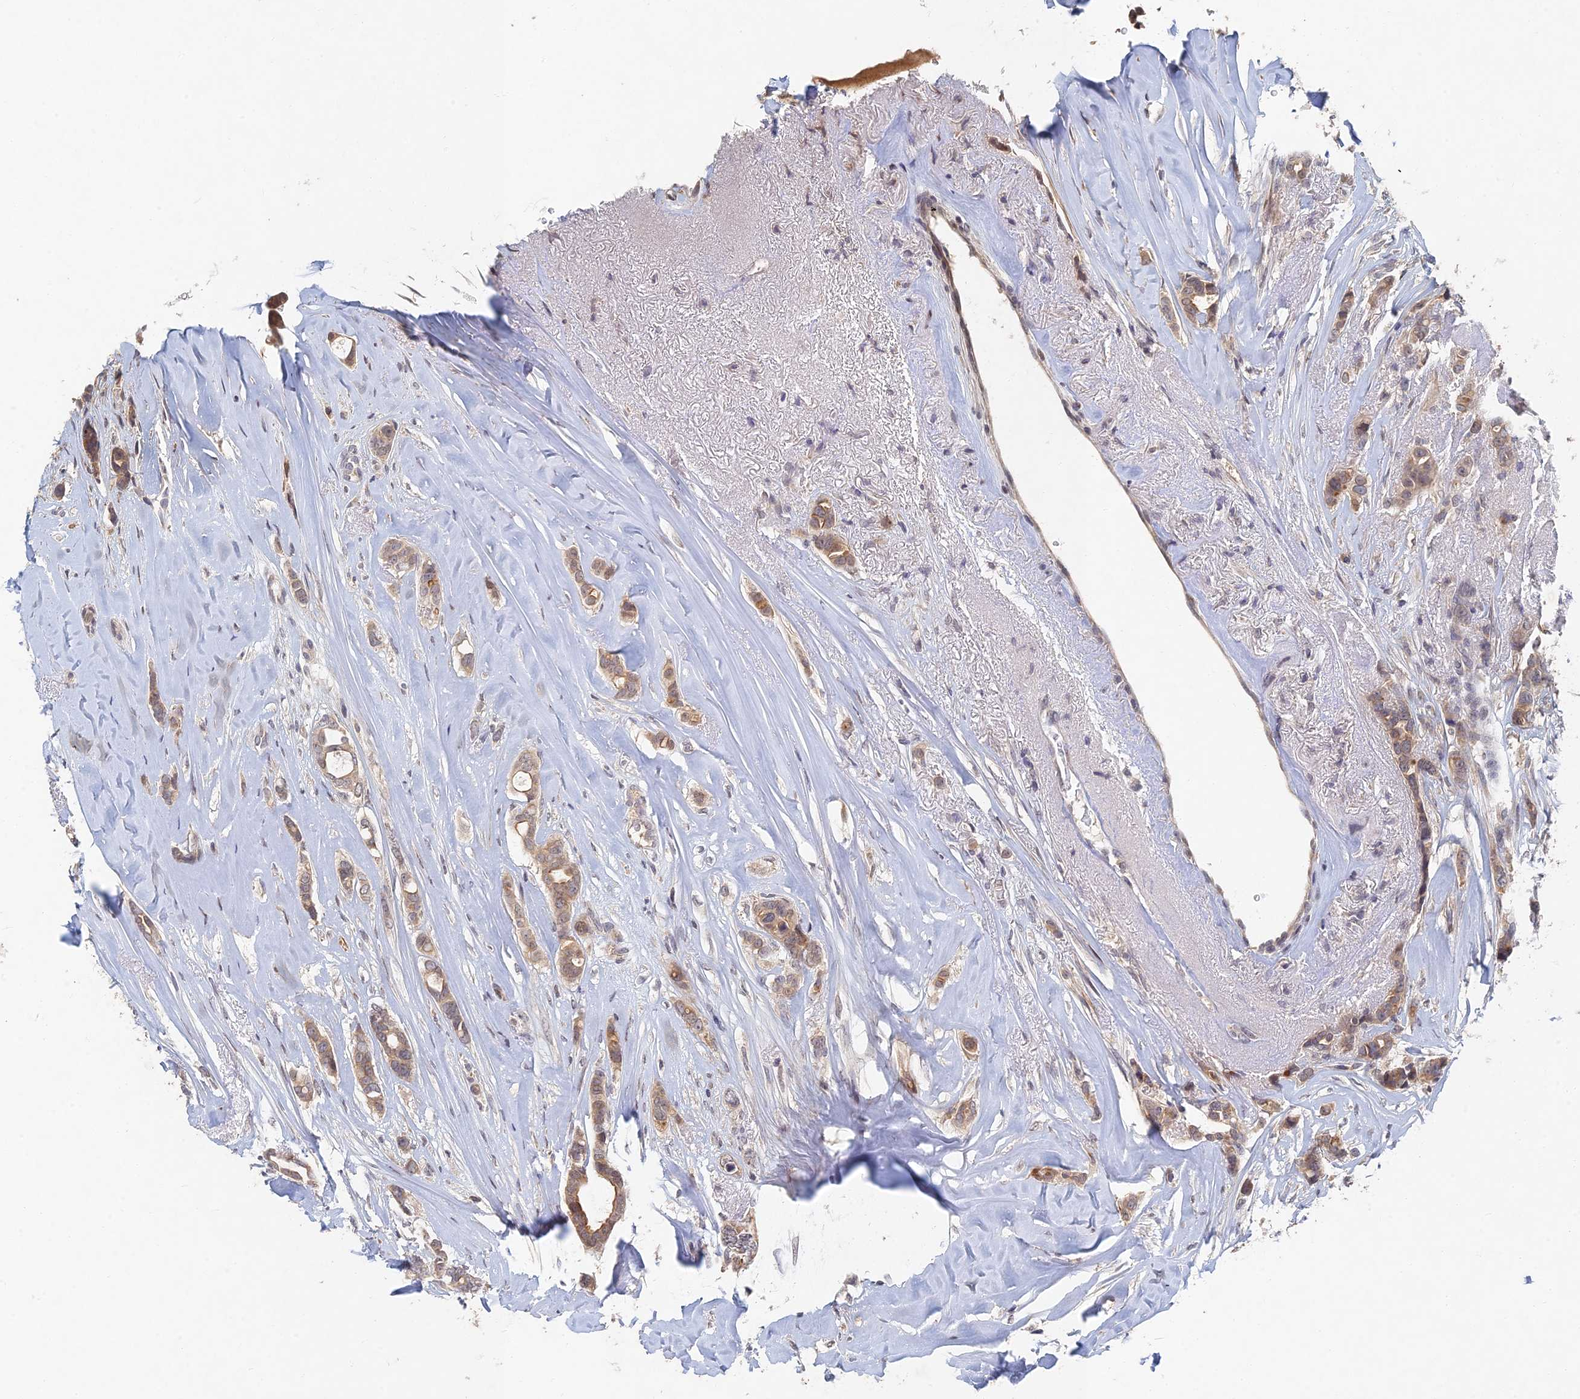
{"staining": {"intensity": "moderate", "quantity": "25%-75%", "location": "cytoplasmic/membranous"}, "tissue": "breast cancer", "cell_type": "Tumor cells", "image_type": "cancer", "snomed": [{"axis": "morphology", "description": "Lobular carcinoma"}, {"axis": "topography", "description": "Breast"}], "caption": "Protein staining demonstrates moderate cytoplasmic/membranous positivity in approximately 25%-75% of tumor cells in lobular carcinoma (breast).", "gene": "GNA15", "patient": {"sex": "female", "age": 51}}